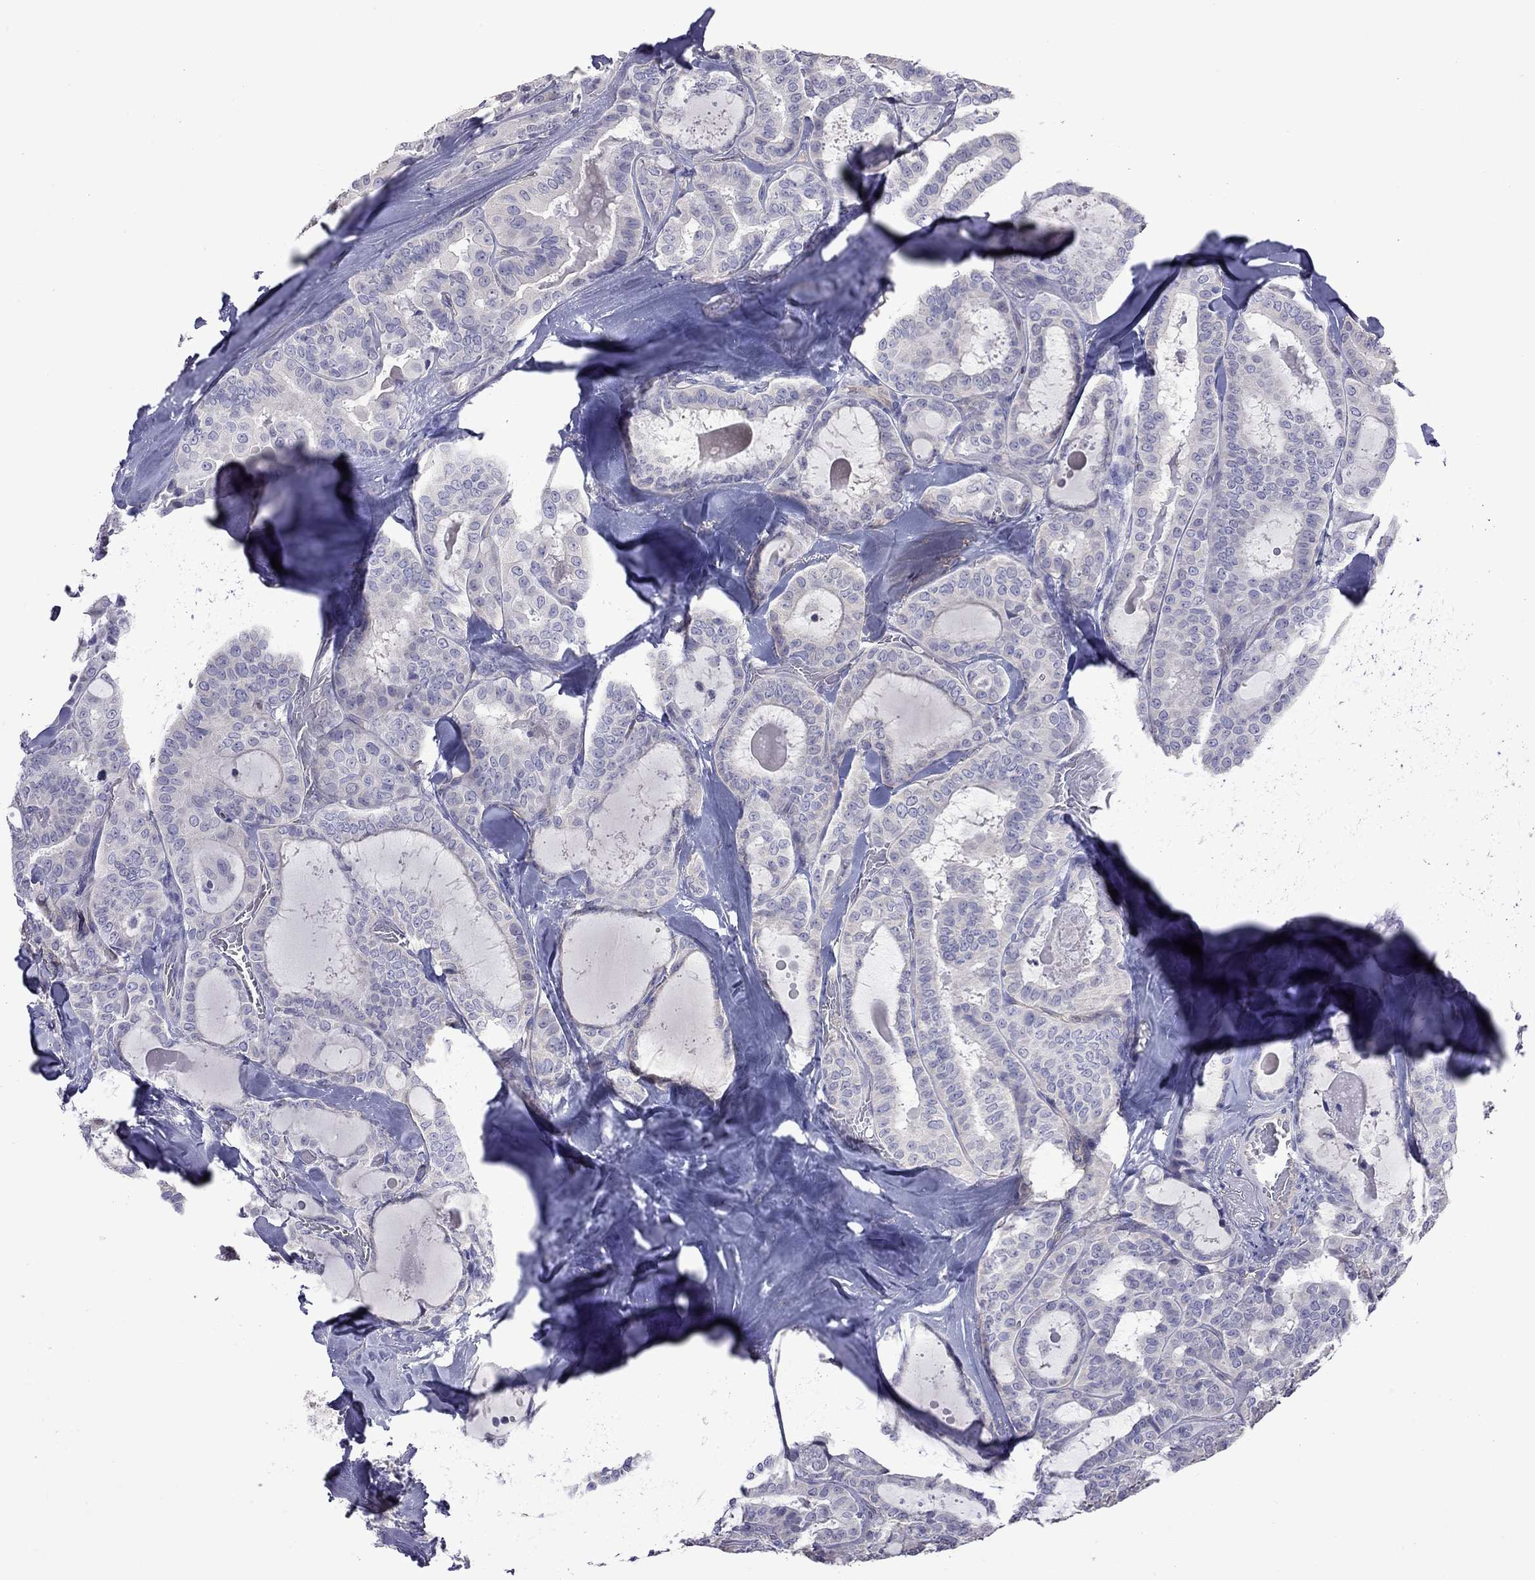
{"staining": {"intensity": "negative", "quantity": "none", "location": "none"}, "tissue": "thyroid cancer", "cell_type": "Tumor cells", "image_type": "cancer", "snomed": [{"axis": "morphology", "description": "Papillary adenocarcinoma, NOS"}, {"axis": "topography", "description": "Thyroid gland"}], "caption": "Immunohistochemistry of human thyroid papillary adenocarcinoma displays no staining in tumor cells.", "gene": "FEZ1", "patient": {"sex": "female", "age": 39}}